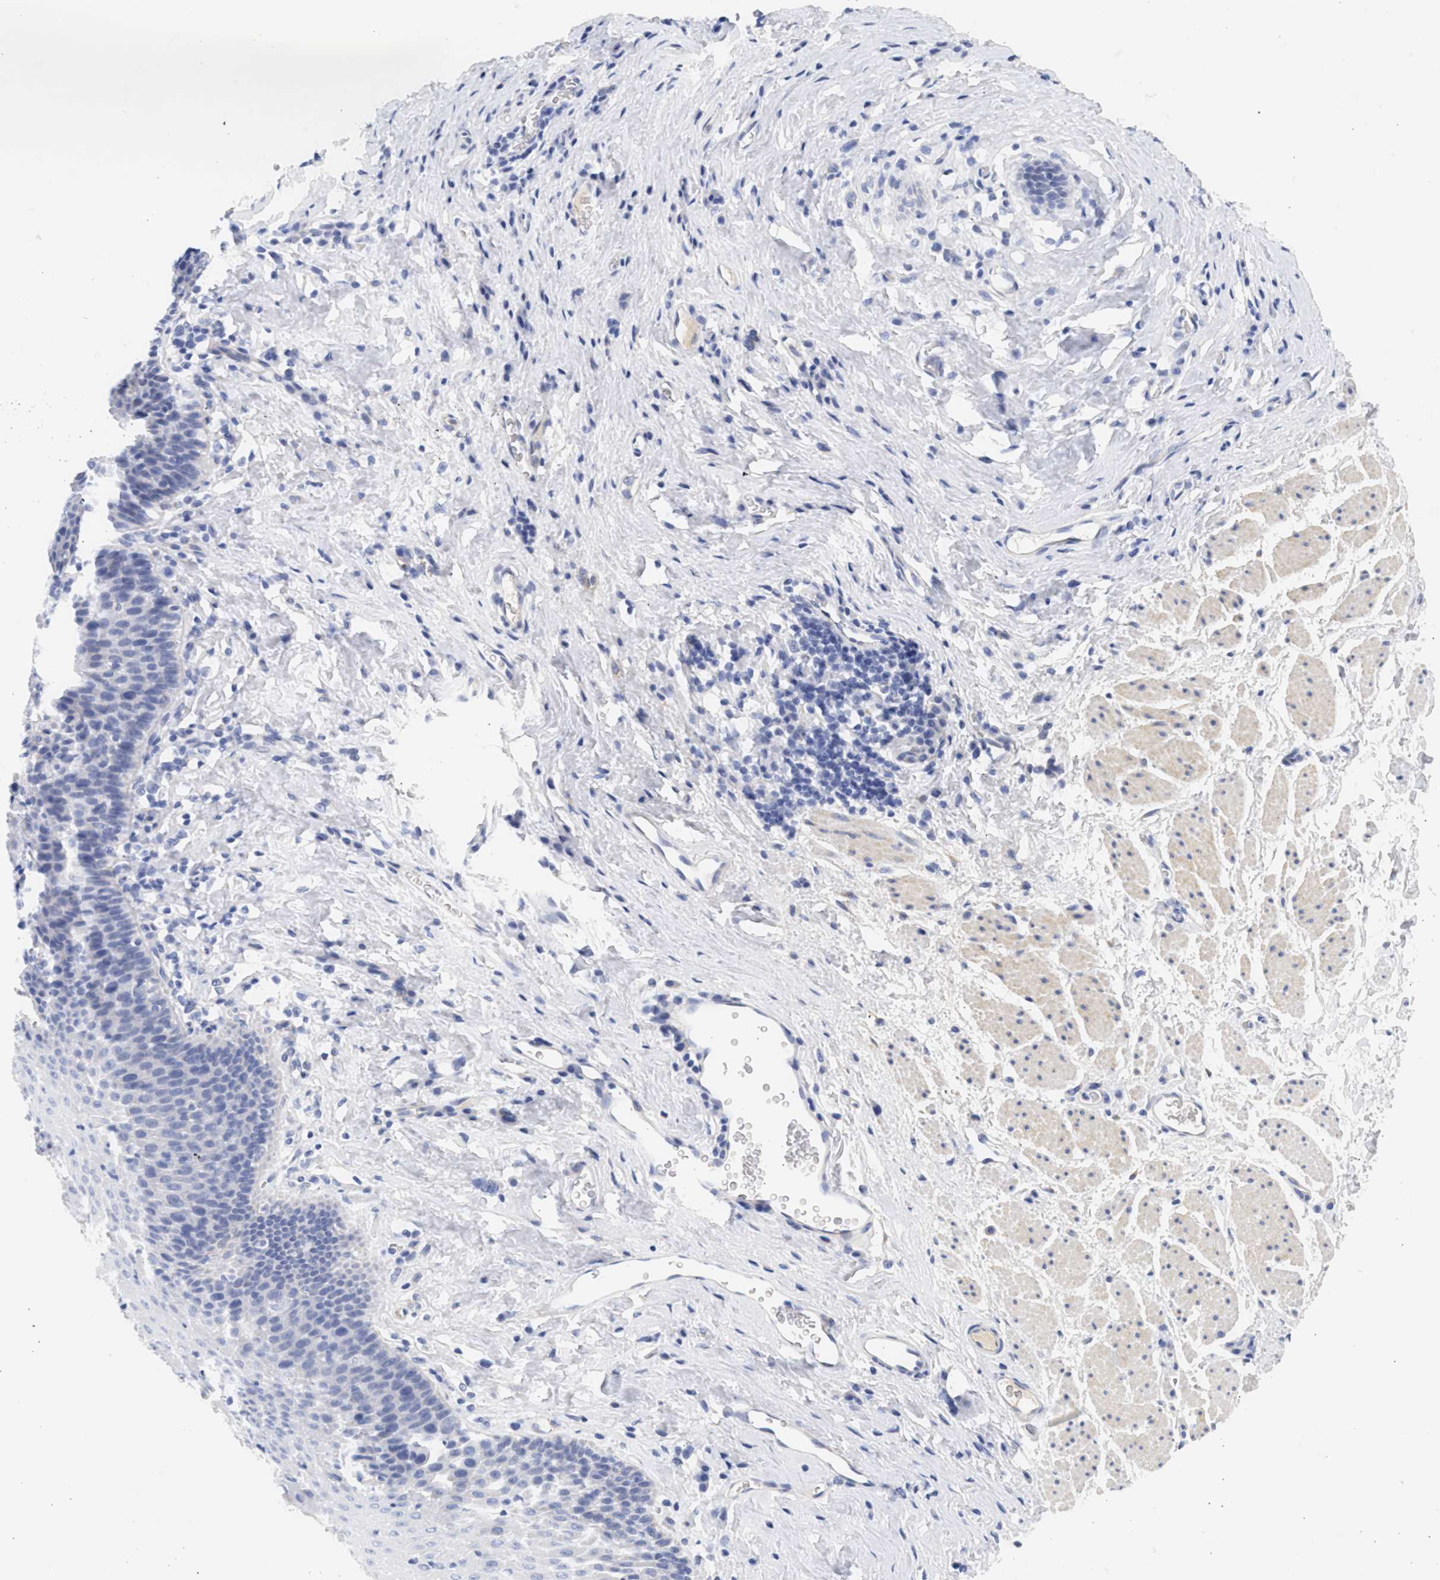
{"staining": {"intensity": "negative", "quantity": "none", "location": "none"}, "tissue": "esophagus", "cell_type": "Squamous epithelial cells", "image_type": "normal", "snomed": [{"axis": "morphology", "description": "Normal tissue, NOS"}, {"axis": "topography", "description": "Esophagus"}], "caption": "Micrograph shows no significant protein positivity in squamous epithelial cells of normal esophagus. (Stains: DAB IHC with hematoxylin counter stain, Microscopy: brightfield microscopy at high magnification).", "gene": "SPATA3", "patient": {"sex": "female", "age": 61}}